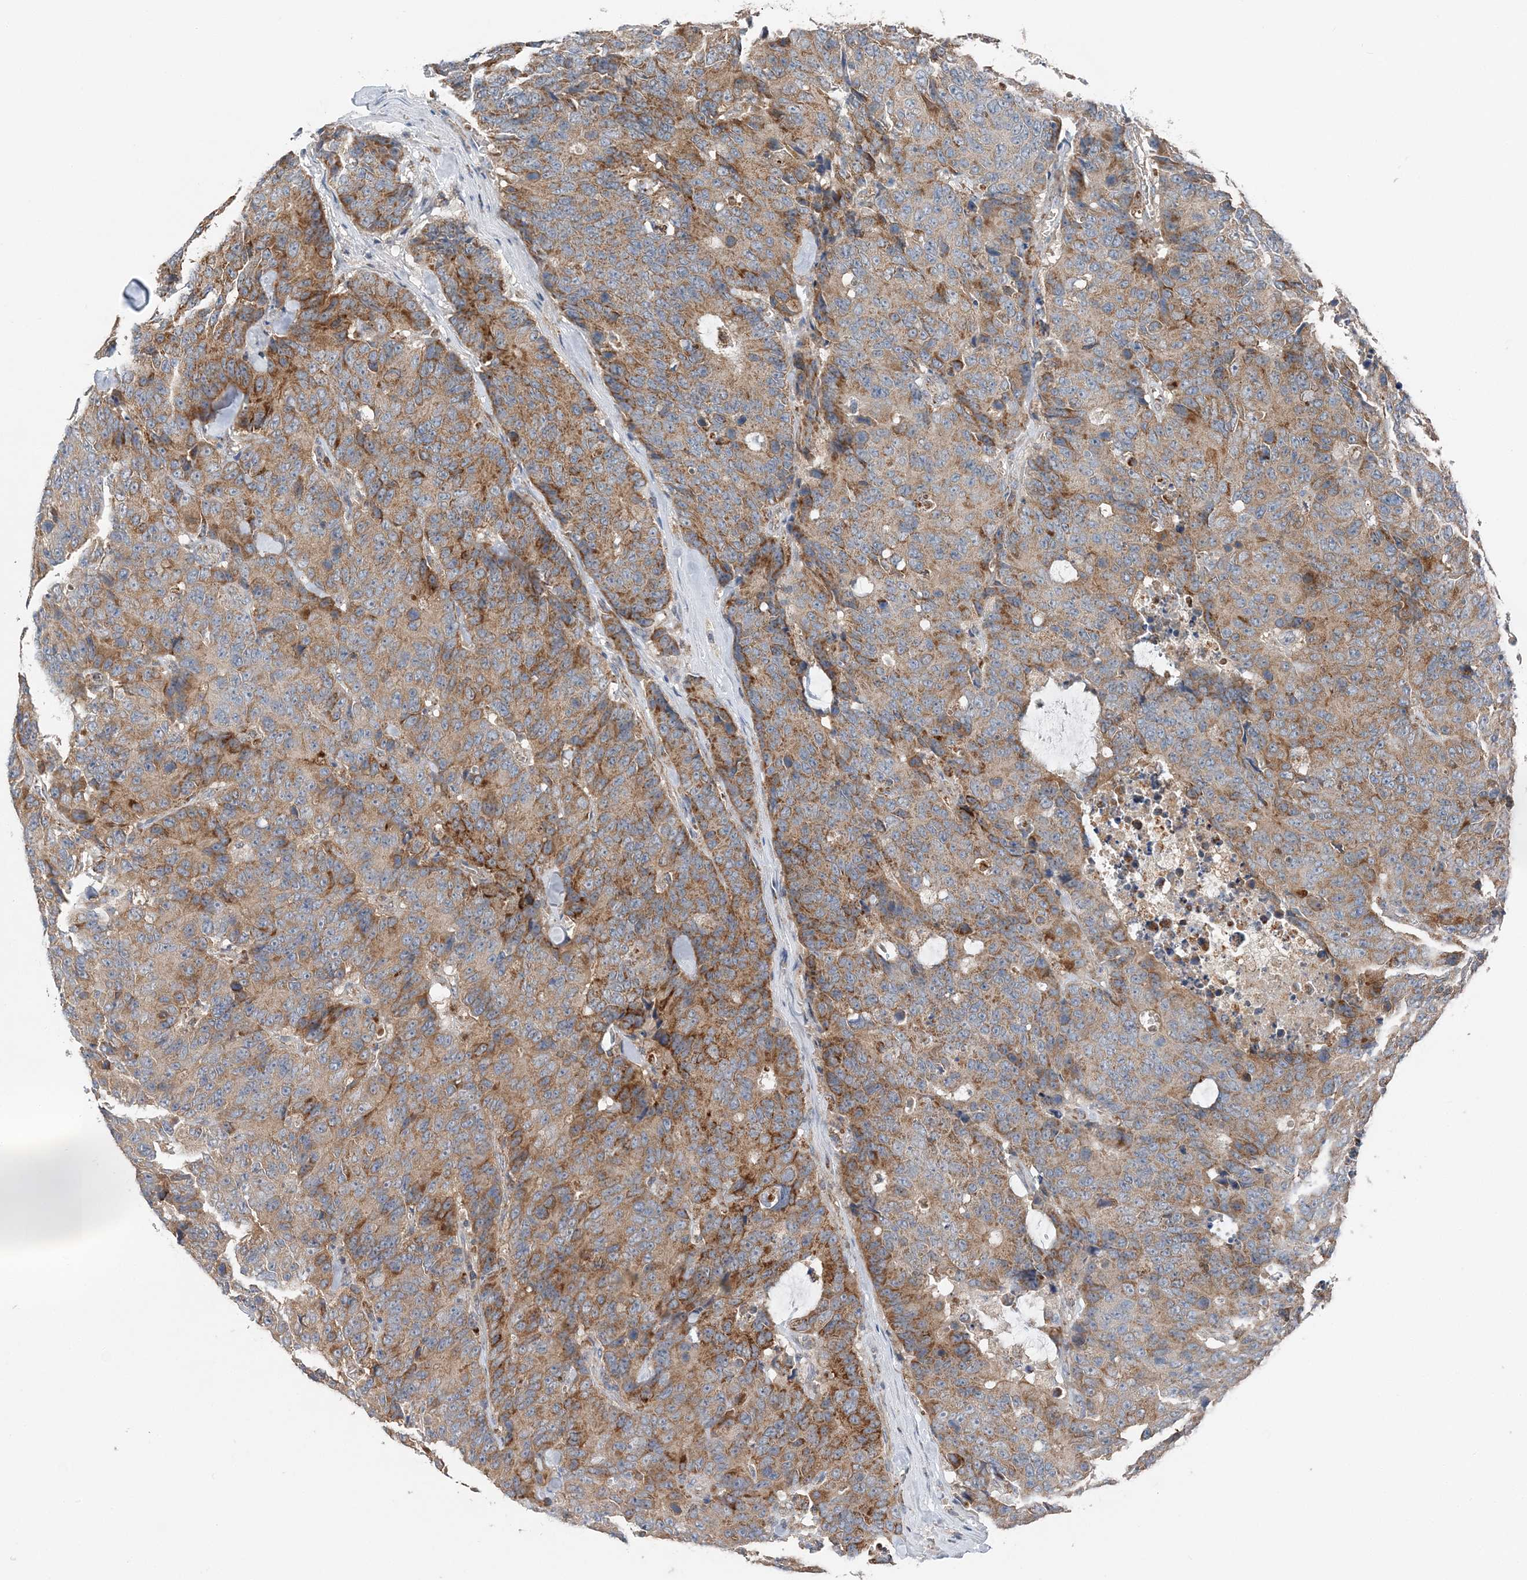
{"staining": {"intensity": "moderate", "quantity": ">75%", "location": "cytoplasmic/membranous"}, "tissue": "colorectal cancer", "cell_type": "Tumor cells", "image_type": "cancer", "snomed": [{"axis": "morphology", "description": "Adenocarcinoma, NOS"}, {"axis": "topography", "description": "Colon"}], "caption": "Brown immunohistochemical staining in adenocarcinoma (colorectal) demonstrates moderate cytoplasmic/membranous staining in approximately >75% of tumor cells.", "gene": "SPRY2", "patient": {"sex": "female", "age": 86}}